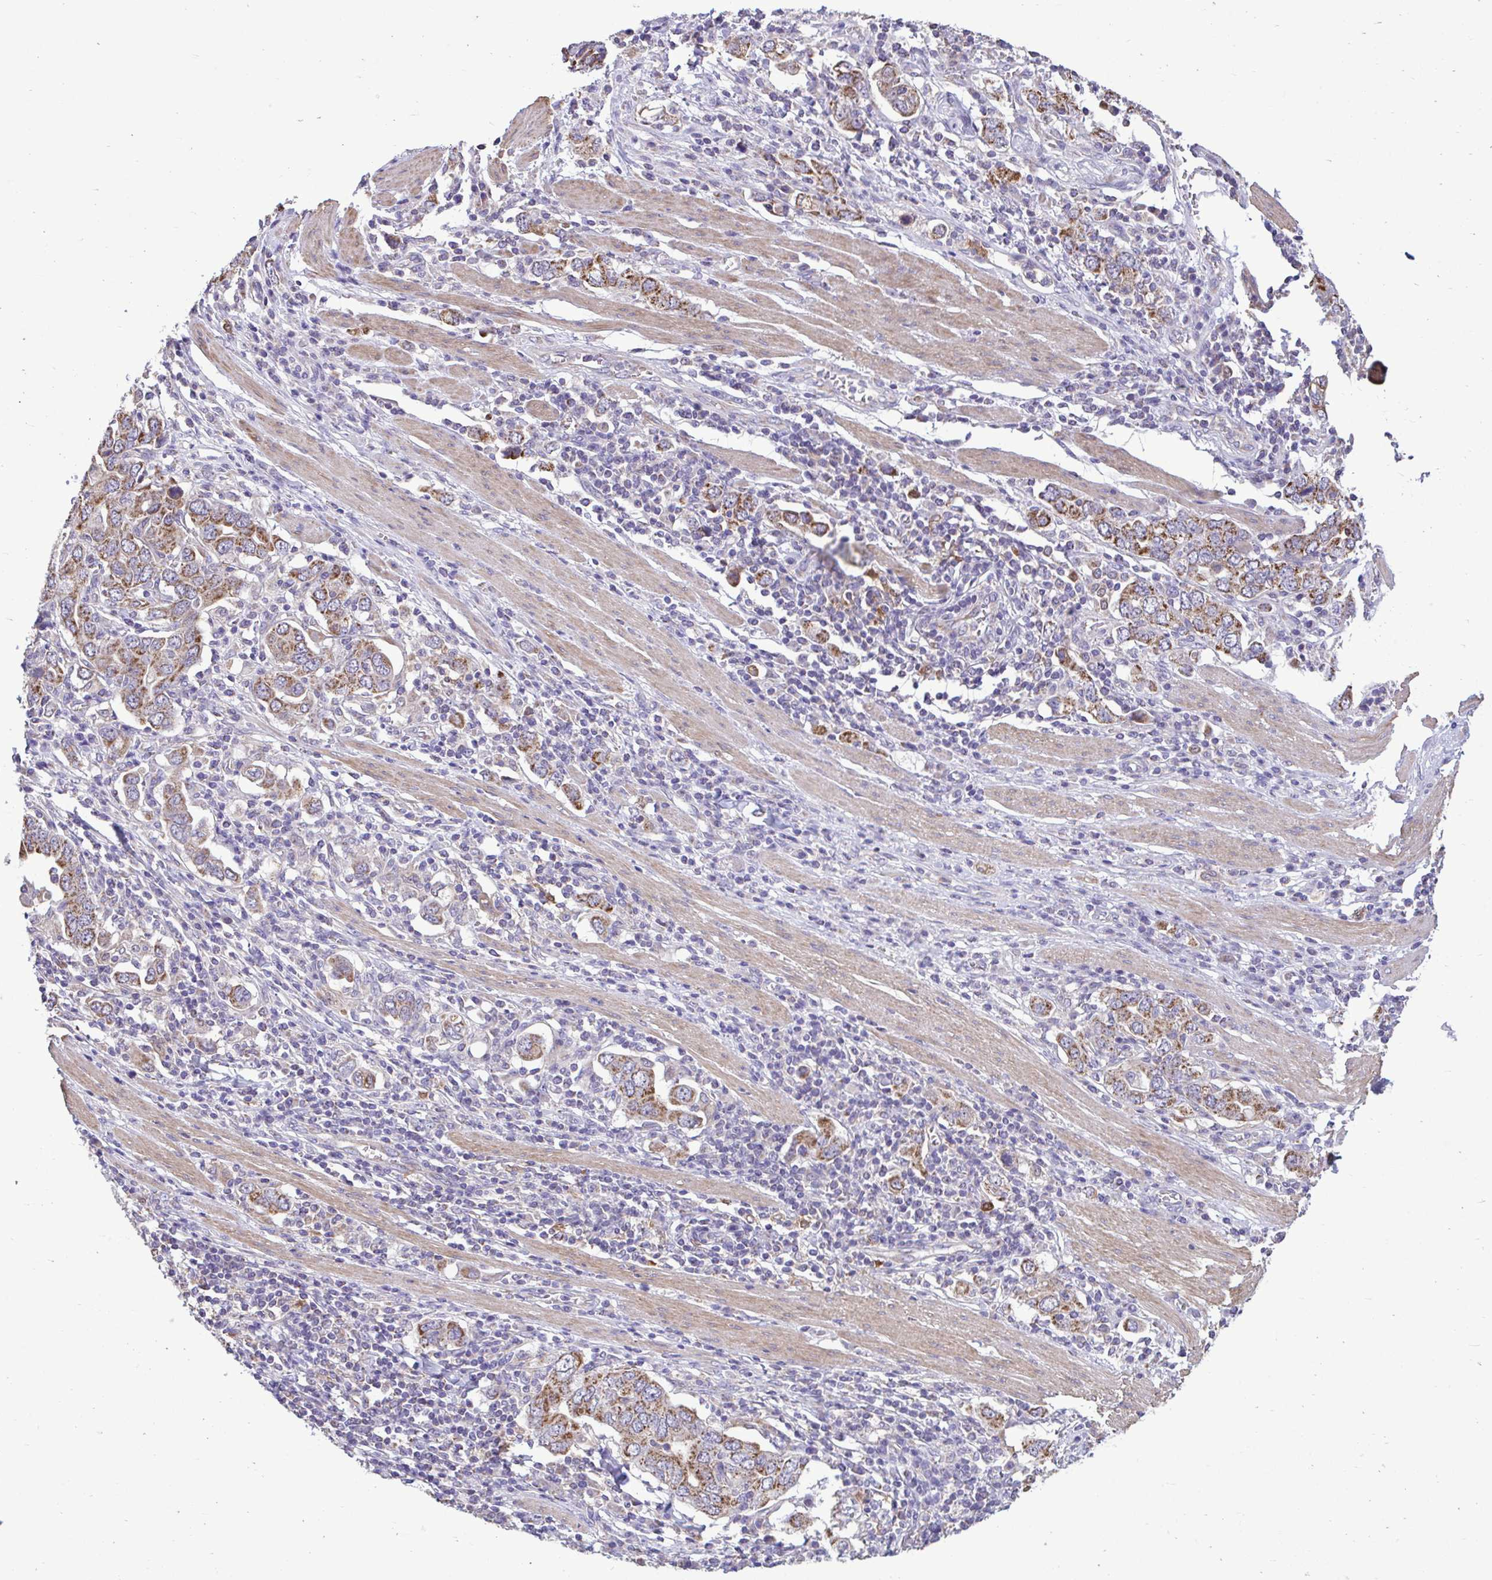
{"staining": {"intensity": "moderate", "quantity": ">75%", "location": "cytoplasmic/membranous"}, "tissue": "stomach cancer", "cell_type": "Tumor cells", "image_type": "cancer", "snomed": [{"axis": "morphology", "description": "Adenocarcinoma, NOS"}, {"axis": "topography", "description": "Stomach, upper"}, {"axis": "topography", "description": "Stomach"}], "caption": "Stomach cancer stained with DAB (3,3'-diaminobenzidine) immunohistochemistry displays medium levels of moderate cytoplasmic/membranous positivity in about >75% of tumor cells. The protein of interest is stained brown, and the nuclei are stained in blue (DAB (3,3'-diaminobenzidine) IHC with brightfield microscopy, high magnification).", "gene": "SARS2", "patient": {"sex": "male", "age": 62}}